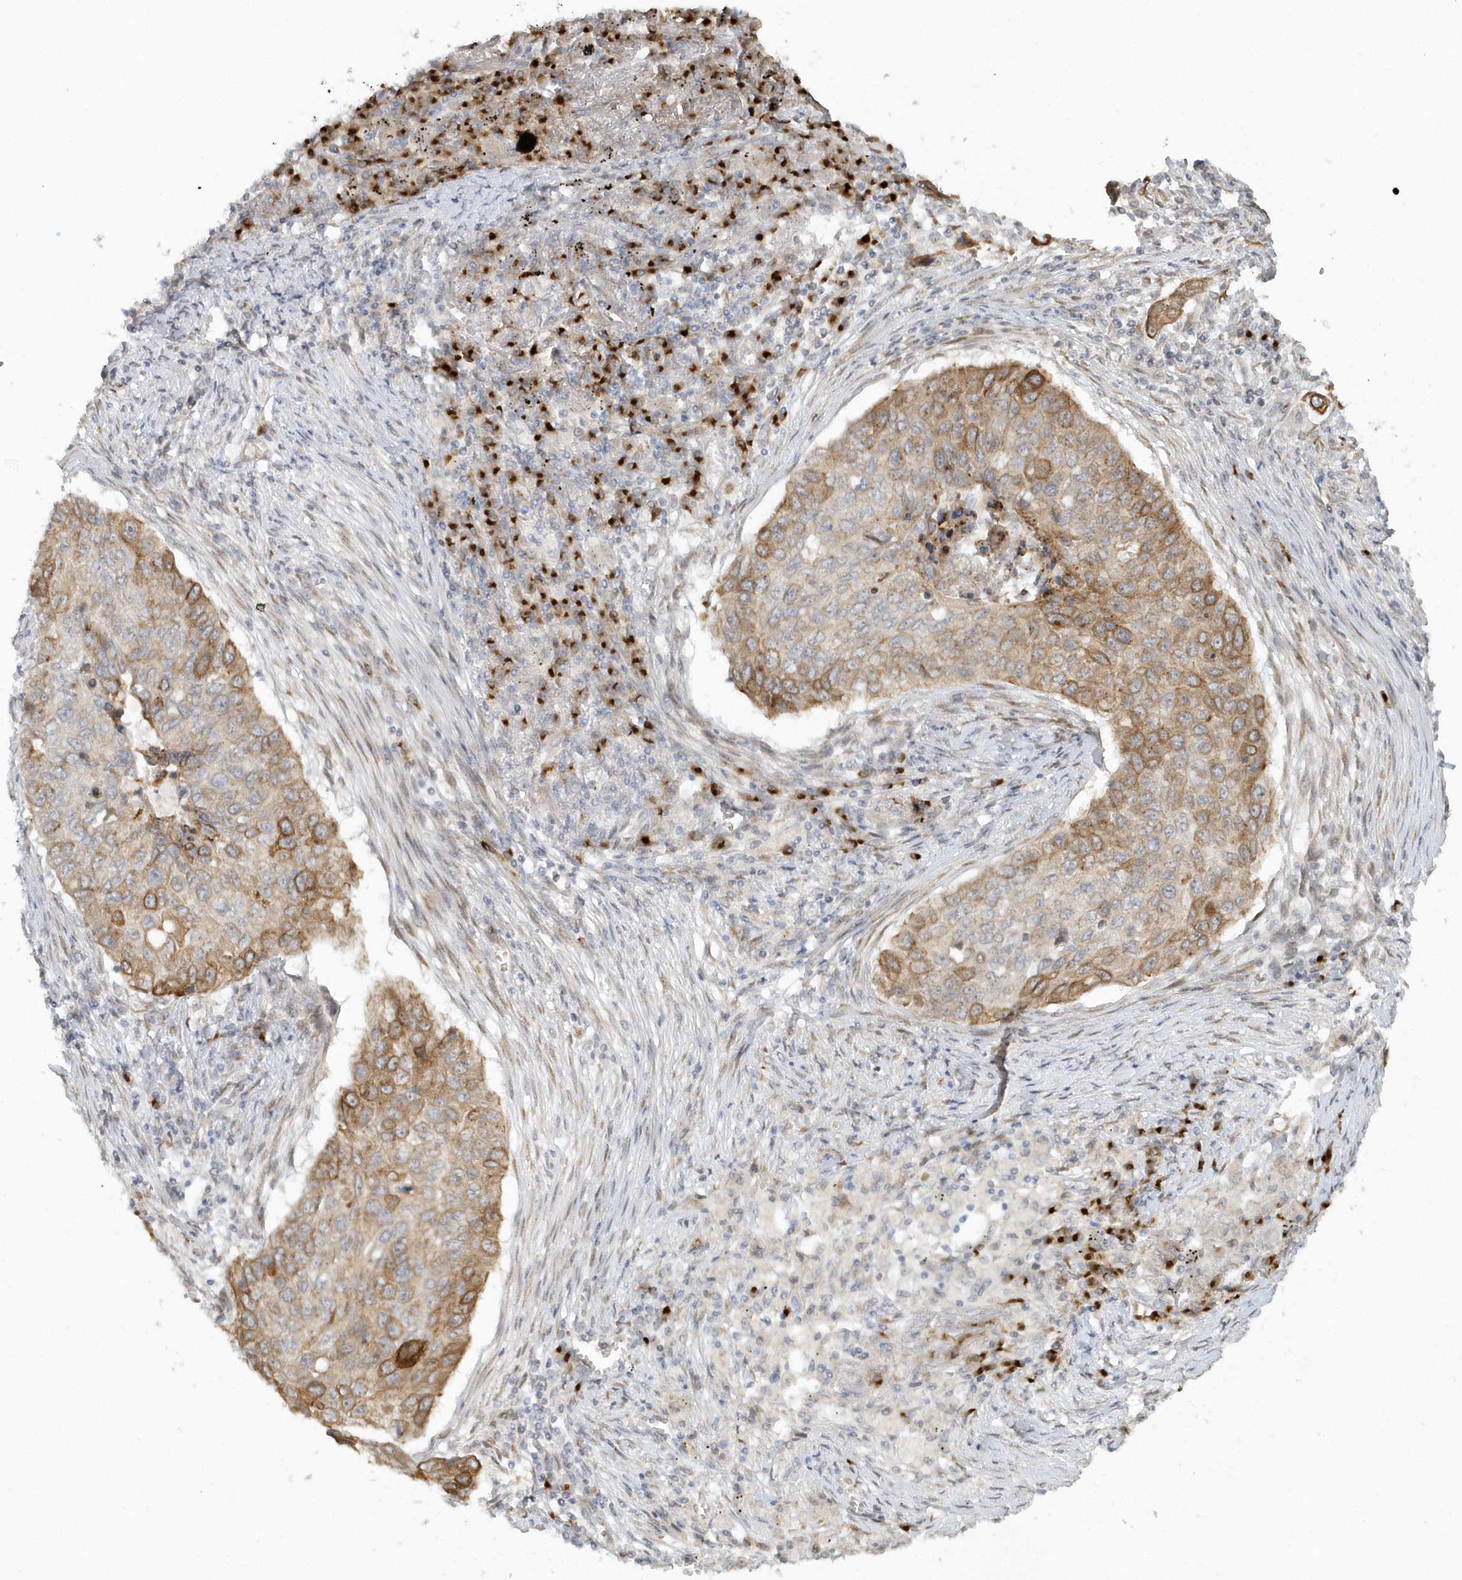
{"staining": {"intensity": "moderate", "quantity": ">75%", "location": "cytoplasmic/membranous"}, "tissue": "lung cancer", "cell_type": "Tumor cells", "image_type": "cancer", "snomed": [{"axis": "morphology", "description": "Squamous cell carcinoma, NOS"}, {"axis": "topography", "description": "Lung"}], "caption": "Immunohistochemistry staining of squamous cell carcinoma (lung), which reveals medium levels of moderate cytoplasmic/membranous staining in about >75% of tumor cells indicating moderate cytoplasmic/membranous protein staining. The staining was performed using DAB (brown) for protein detection and nuclei were counterstained in hematoxylin (blue).", "gene": "DHFR", "patient": {"sex": "female", "age": 63}}